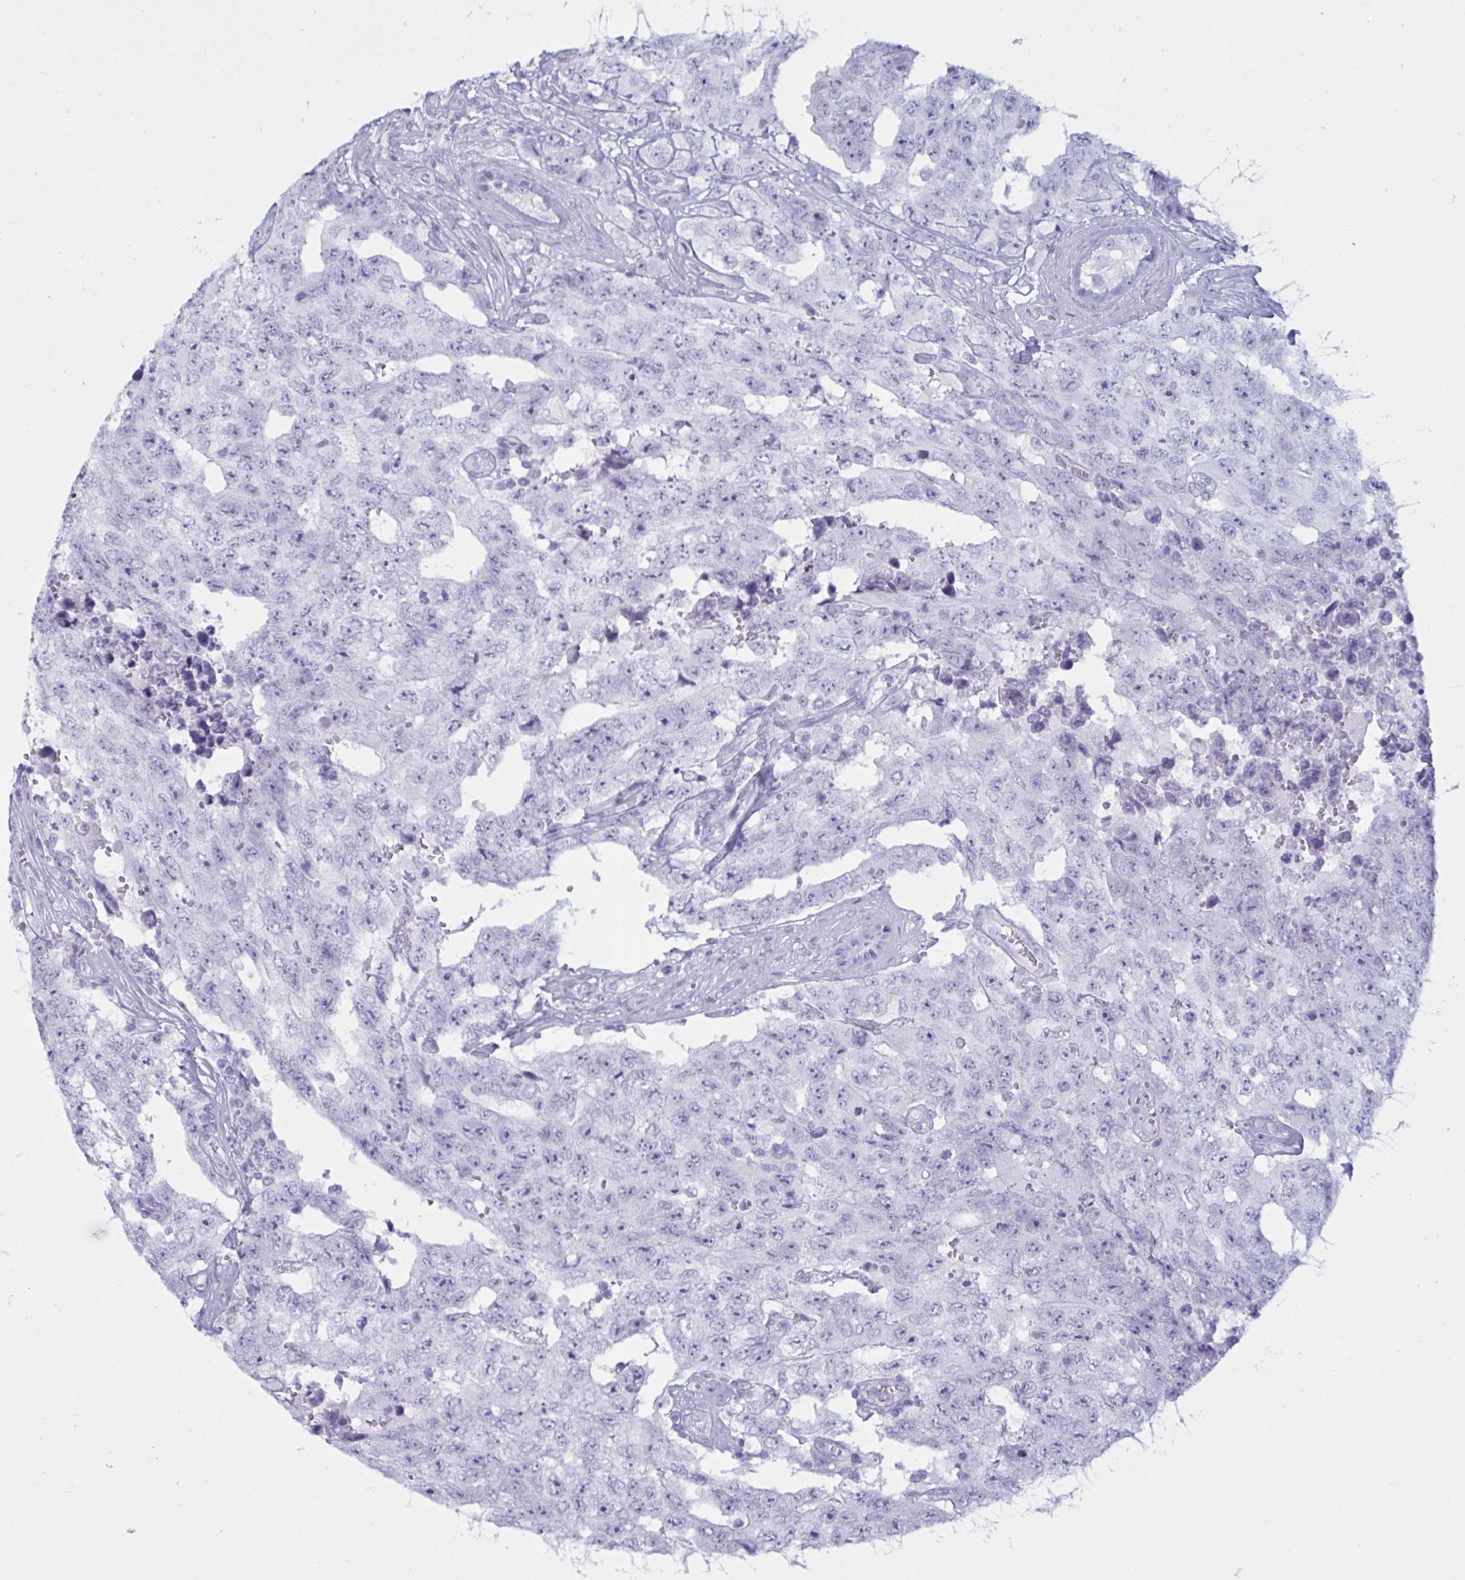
{"staining": {"intensity": "negative", "quantity": "none", "location": "none"}, "tissue": "testis cancer", "cell_type": "Tumor cells", "image_type": "cancer", "snomed": [{"axis": "morphology", "description": "Normal tissue, NOS"}, {"axis": "morphology", "description": "Carcinoma, Embryonal, NOS"}, {"axis": "topography", "description": "Testis"}, {"axis": "topography", "description": "Epididymis"}], "caption": "The immunohistochemistry (IHC) histopathology image has no significant staining in tumor cells of testis embryonal carcinoma tissue.", "gene": "BBS10", "patient": {"sex": "male", "age": 25}}